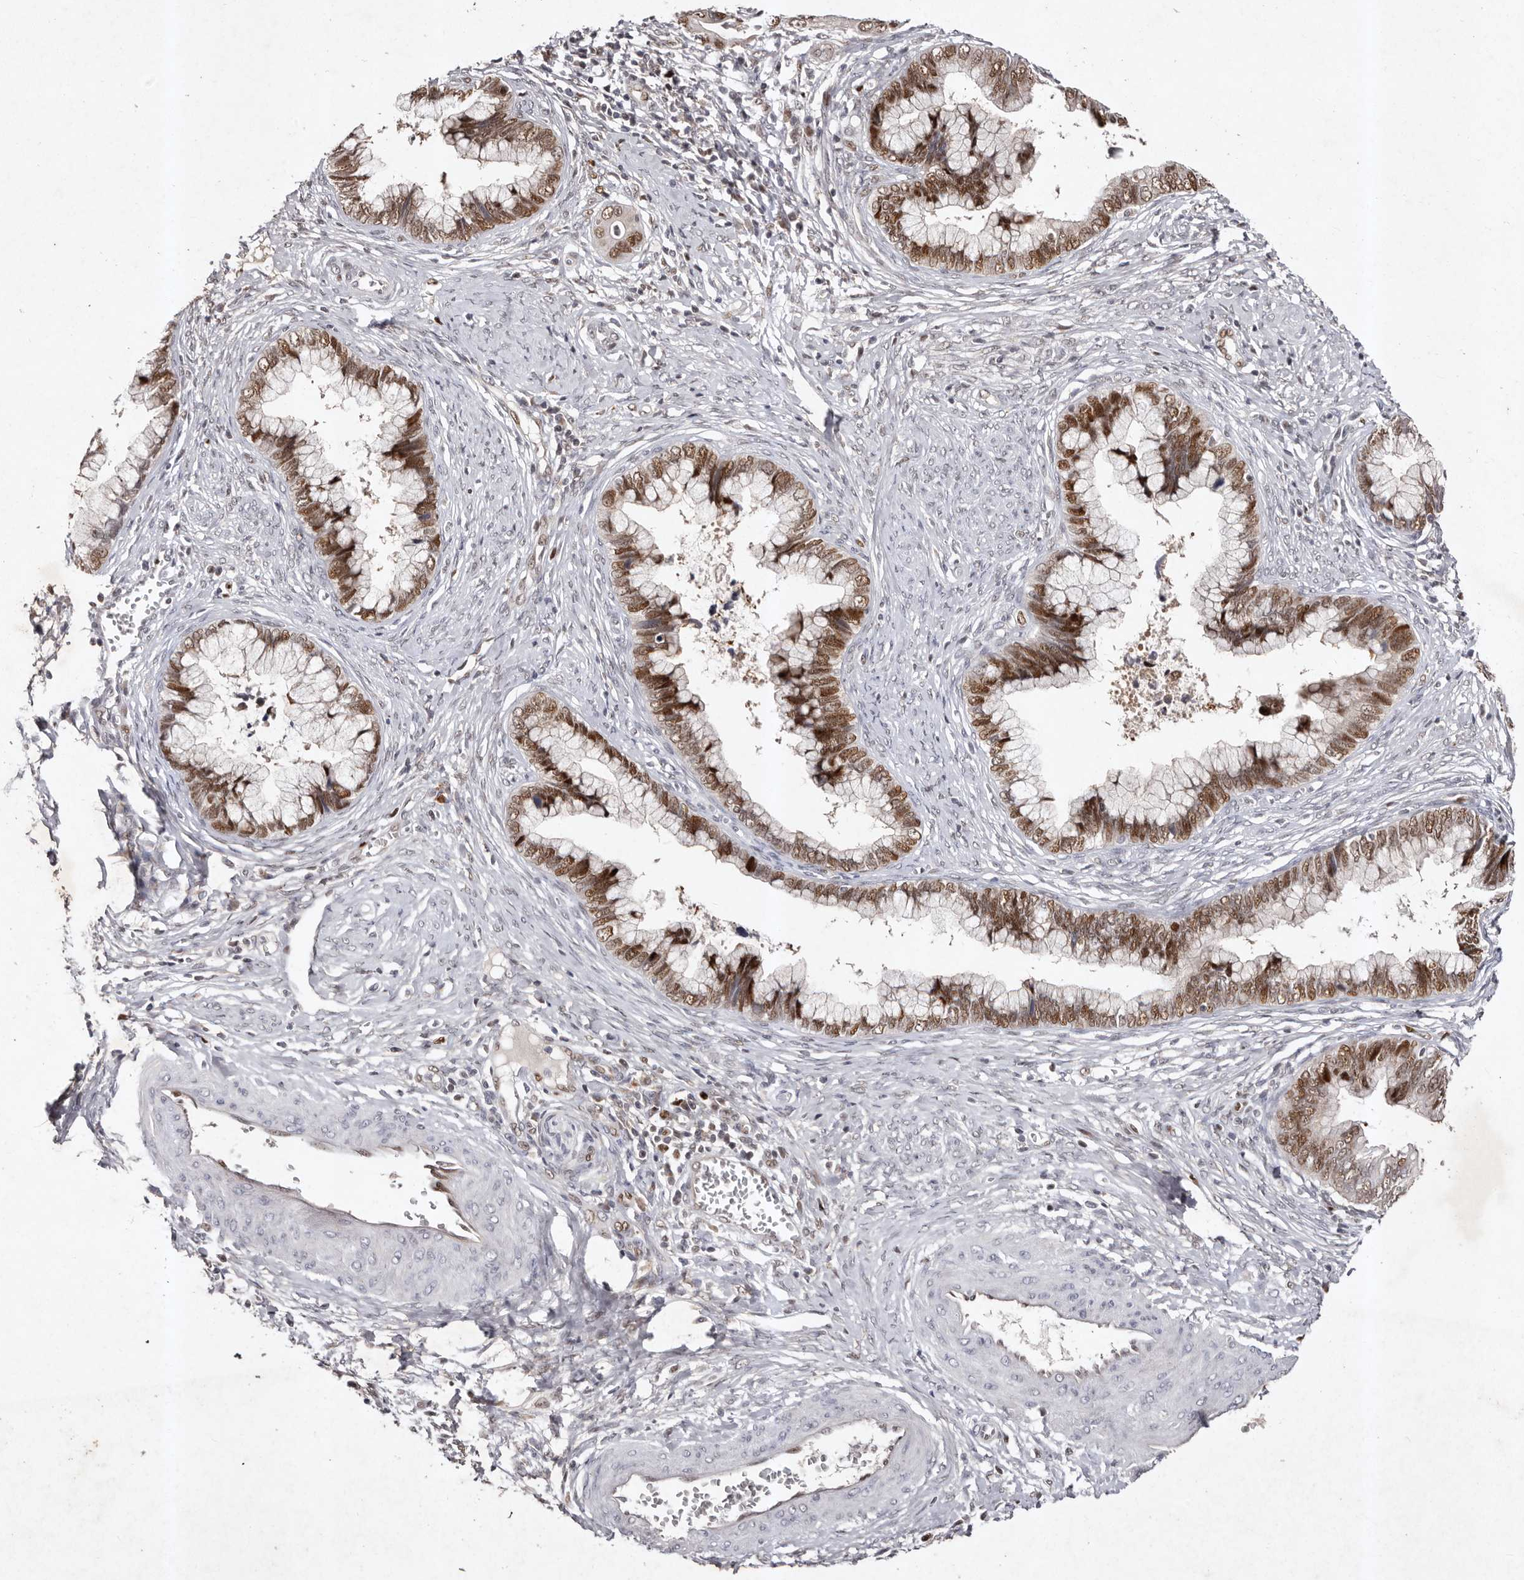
{"staining": {"intensity": "moderate", "quantity": ">75%", "location": "nuclear"}, "tissue": "cervical cancer", "cell_type": "Tumor cells", "image_type": "cancer", "snomed": [{"axis": "morphology", "description": "Adenocarcinoma, NOS"}, {"axis": "topography", "description": "Cervix"}], "caption": "A histopathology image of cervical adenocarcinoma stained for a protein demonstrates moderate nuclear brown staining in tumor cells.", "gene": "KLF7", "patient": {"sex": "female", "age": 44}}